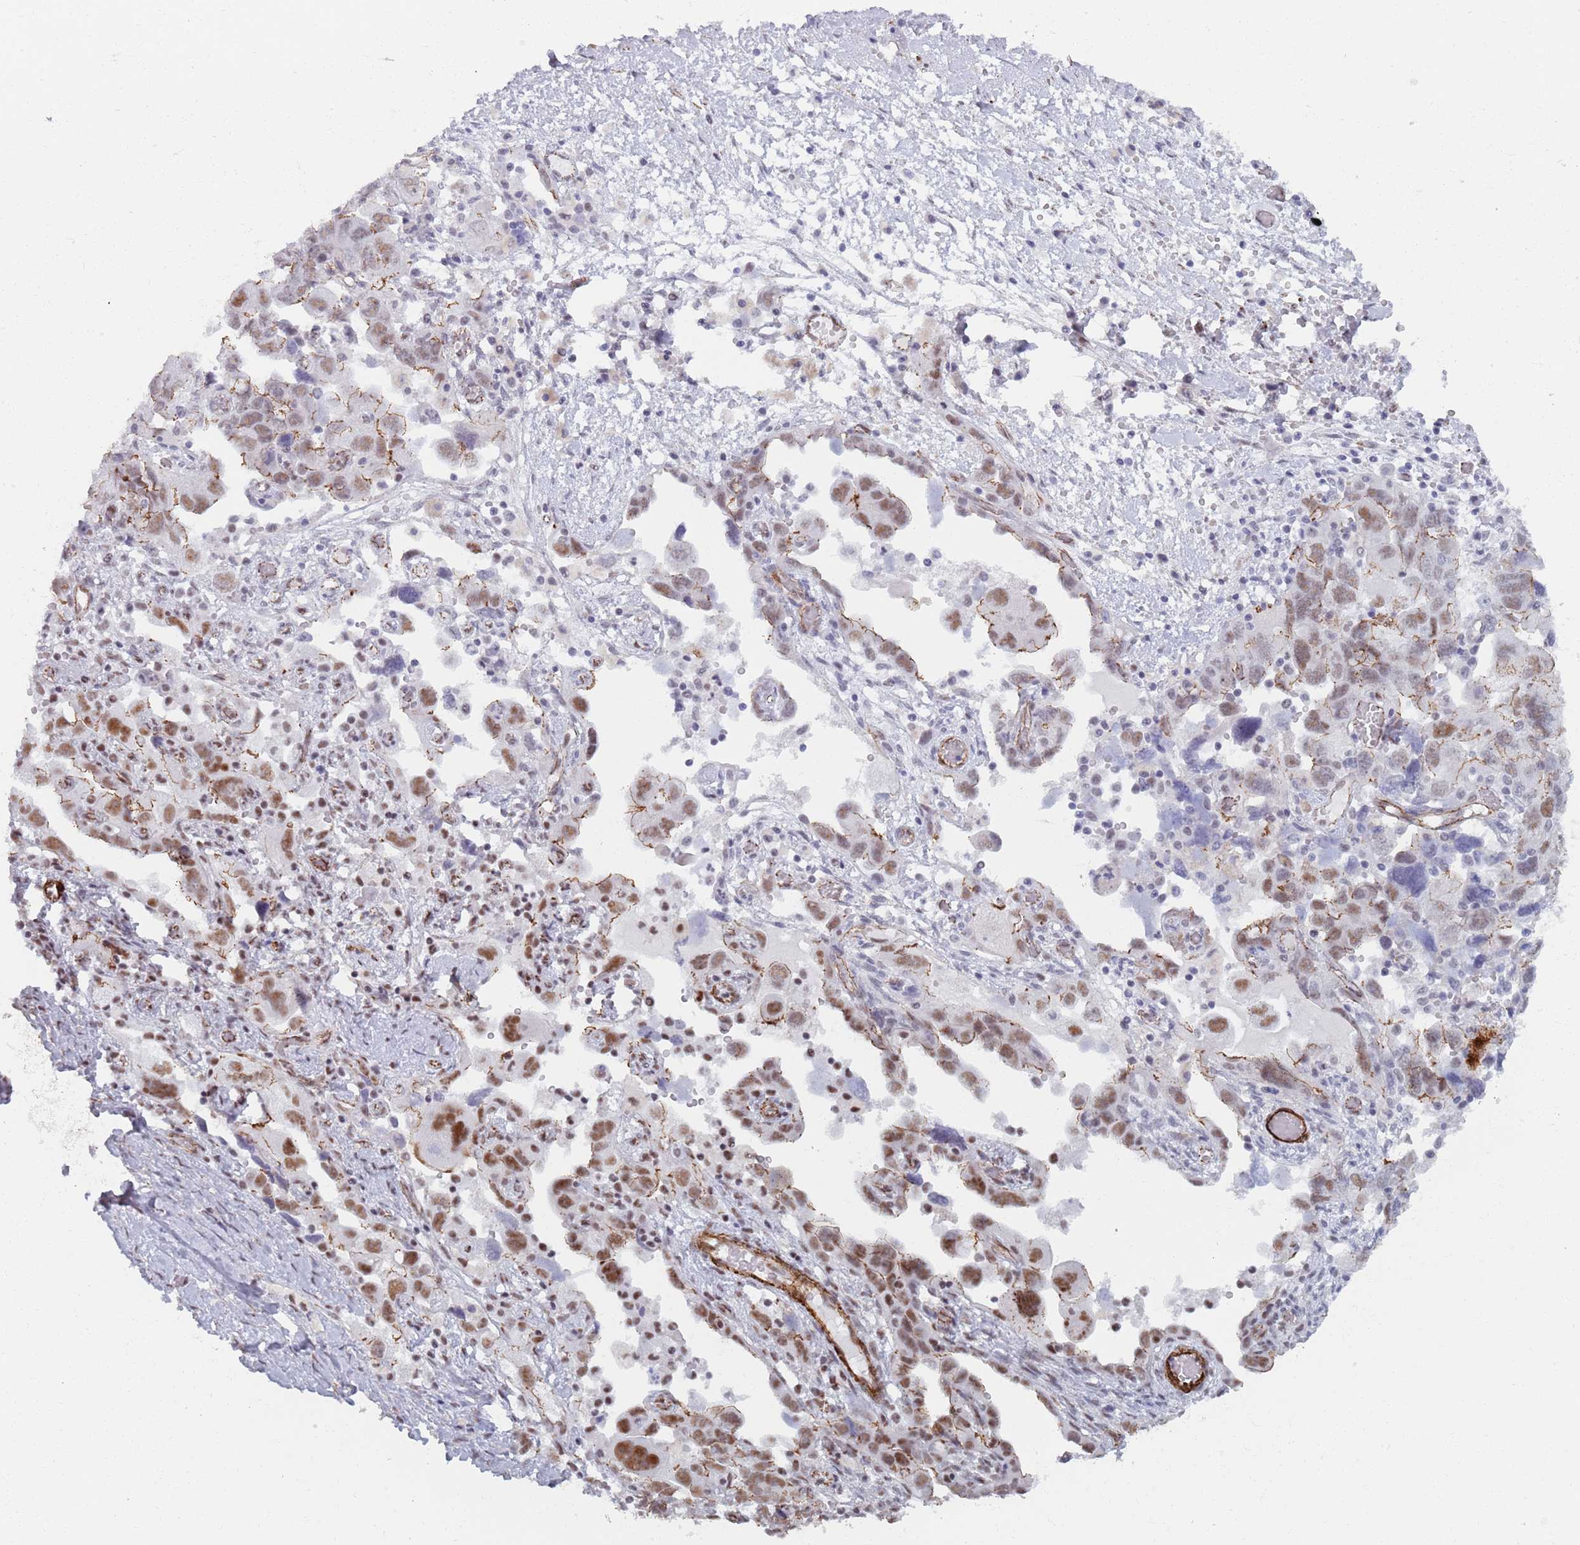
{"staining": {"intensity": "moderate", "quantity": "25%-75%", "location": "cytoplasmic/membranous,nuclear"}, "tissue": "ovarian cancer", "cell_type": "Tumor cells", "image_type": "cancer", "snomed": [{"axis": "morphology", "description": "Carcinoma, NOS"}, {"axis": "morphology", "description": "Cystadenocarcinoma, serous, NOS"}, {"axis": "topography", "description": "Ovary"}], "caption": "About 25%-75% of tumor cells in ovarian carcinoma demonstrate moderate cytoplasmic/membranous and nuclear protein positivity as visualized by brown immunohistochemical staining.", "gene": "OR5A2", "patient": {"sex": "female", "age": 69}}